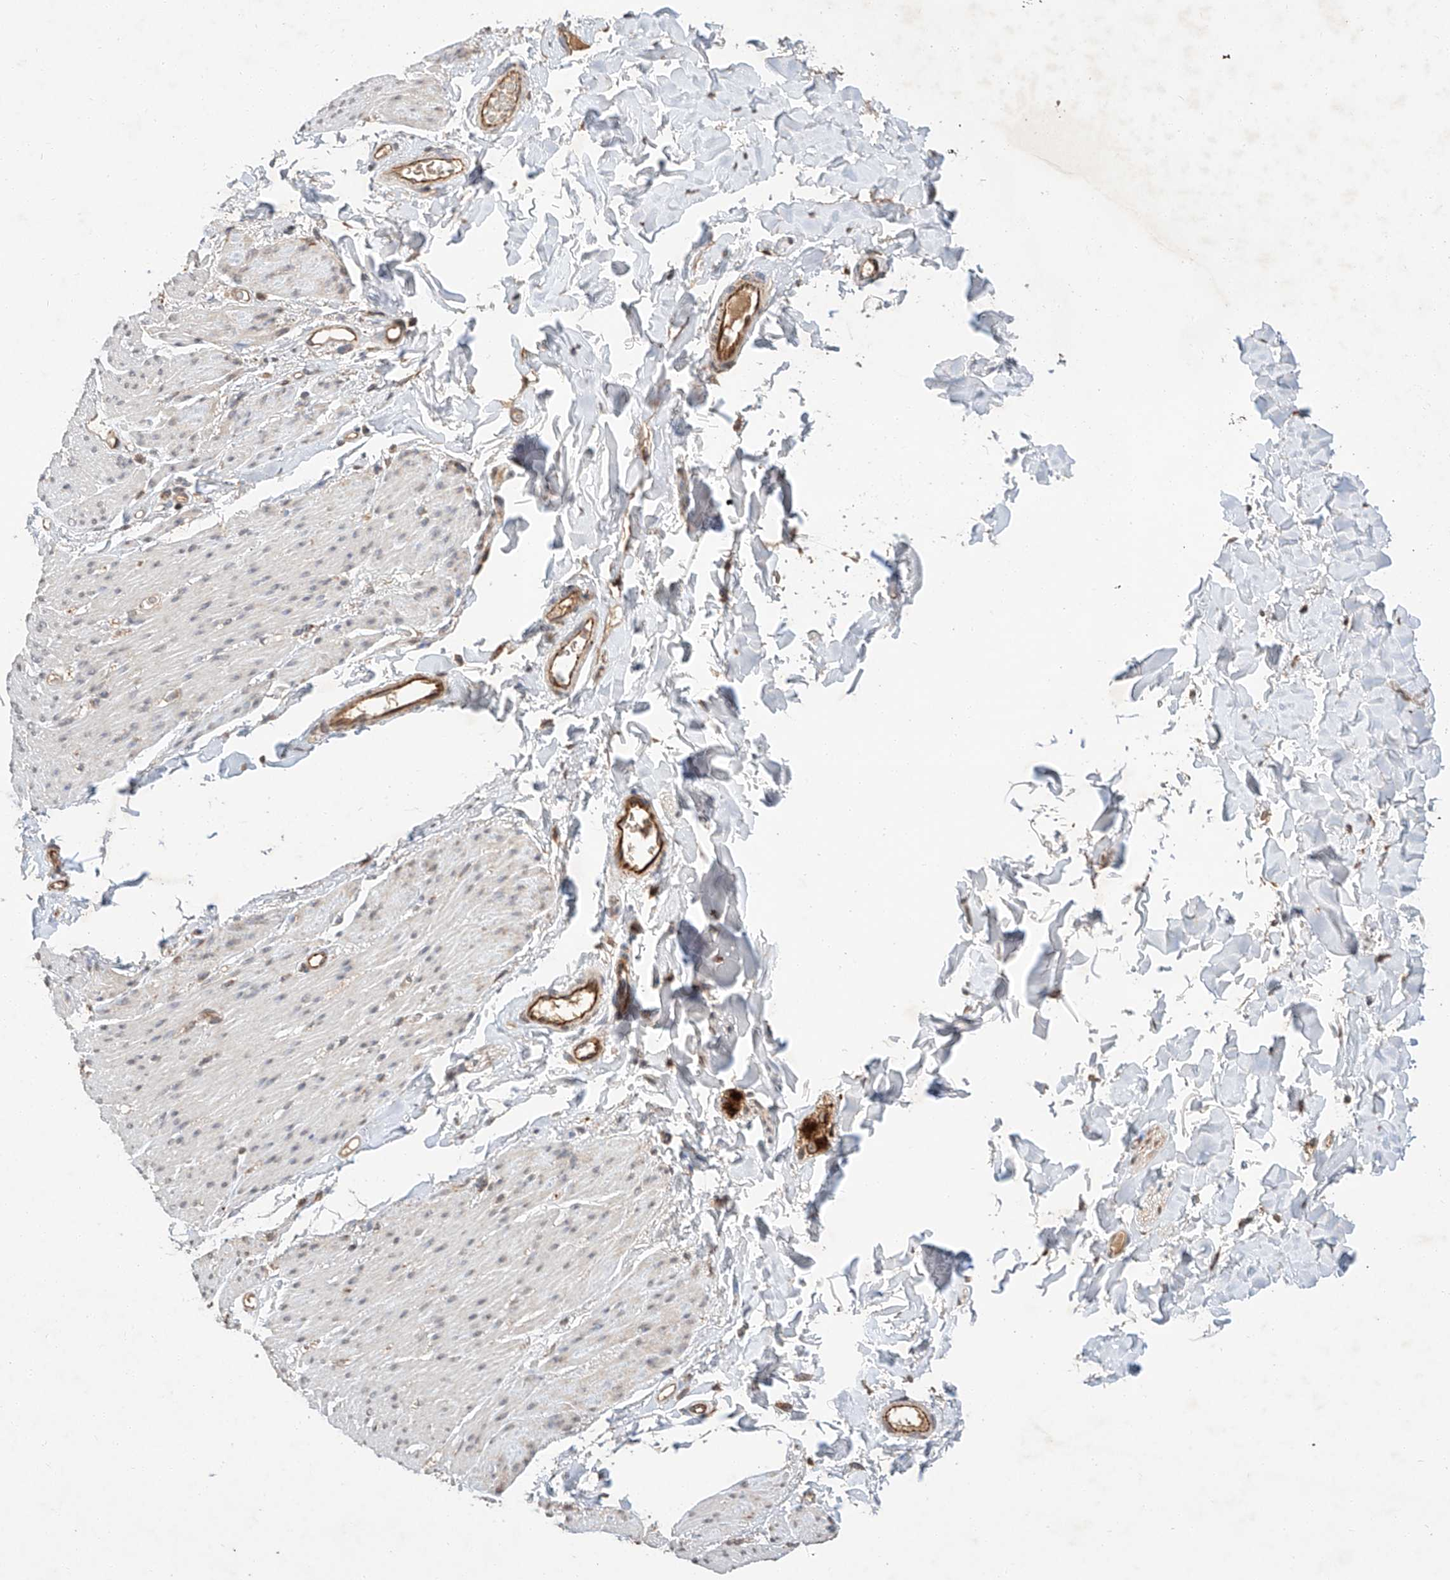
{"staining": {"intensity": "negative", "quantity": "none", "location": "none"}, "tissue": "smooth muscle", "cell_type": "Smooth muscle cells", "image_type": "normal", "snomed": [{"axis": "morphology", "description": "Normal tissue, NOS"}, {"axis": "topography", "description": "Colon"}, {"axis": "topography", "description": "Peripheral nerve tissue"}], "caption": "Immunohistochemistry (IHC) image of benign smooth muscle: smooth muscle stained with DAB reveals no significant protein positivity in smooth muscle cells.", "gene": "SUSD6", "patient": {"sex": "female", "age": 61}}